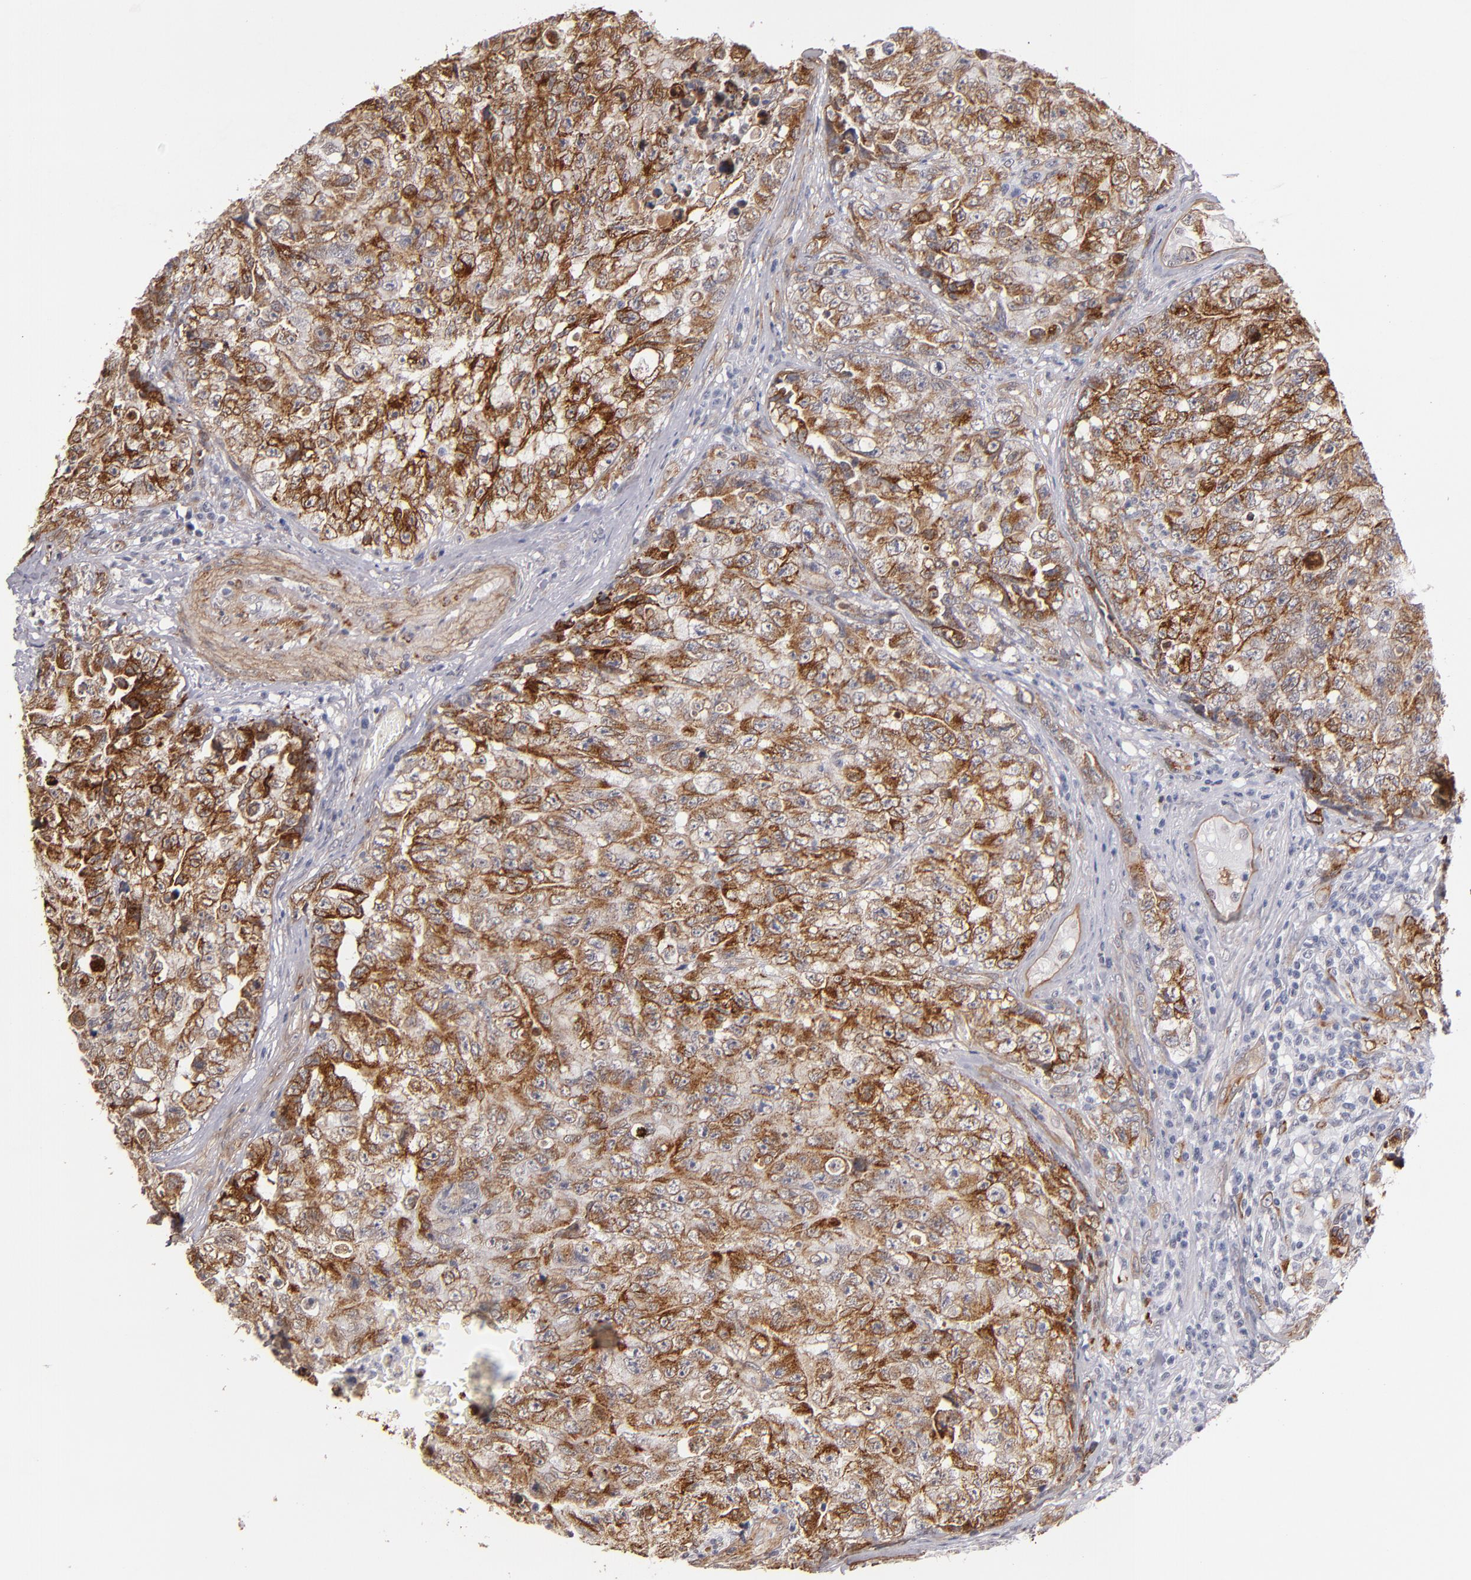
{"staining": {"intensity": "moderate", "quantity": ">75%", "location": "cytoplasmic/membranous"}, "tissue": "testis cancer", "cell_type": "Tumor cells", "image_type": "cancer", "snomed": [{"axis": "morphology", "description": "Carcinoma, Embryonal, NOS"}, {"axis": "topography", "description": "Testis"}], "caption": "High-power microscopy captured an immunohistochemistry (IHC) photomicrograph of testis embryonal carcinoma, revealing moderate cytoplasmic/membranous staining in approximately >75% of tumor cells.", "gene": "LAMC1", "patient": {"sex": "male", "age": 31}}